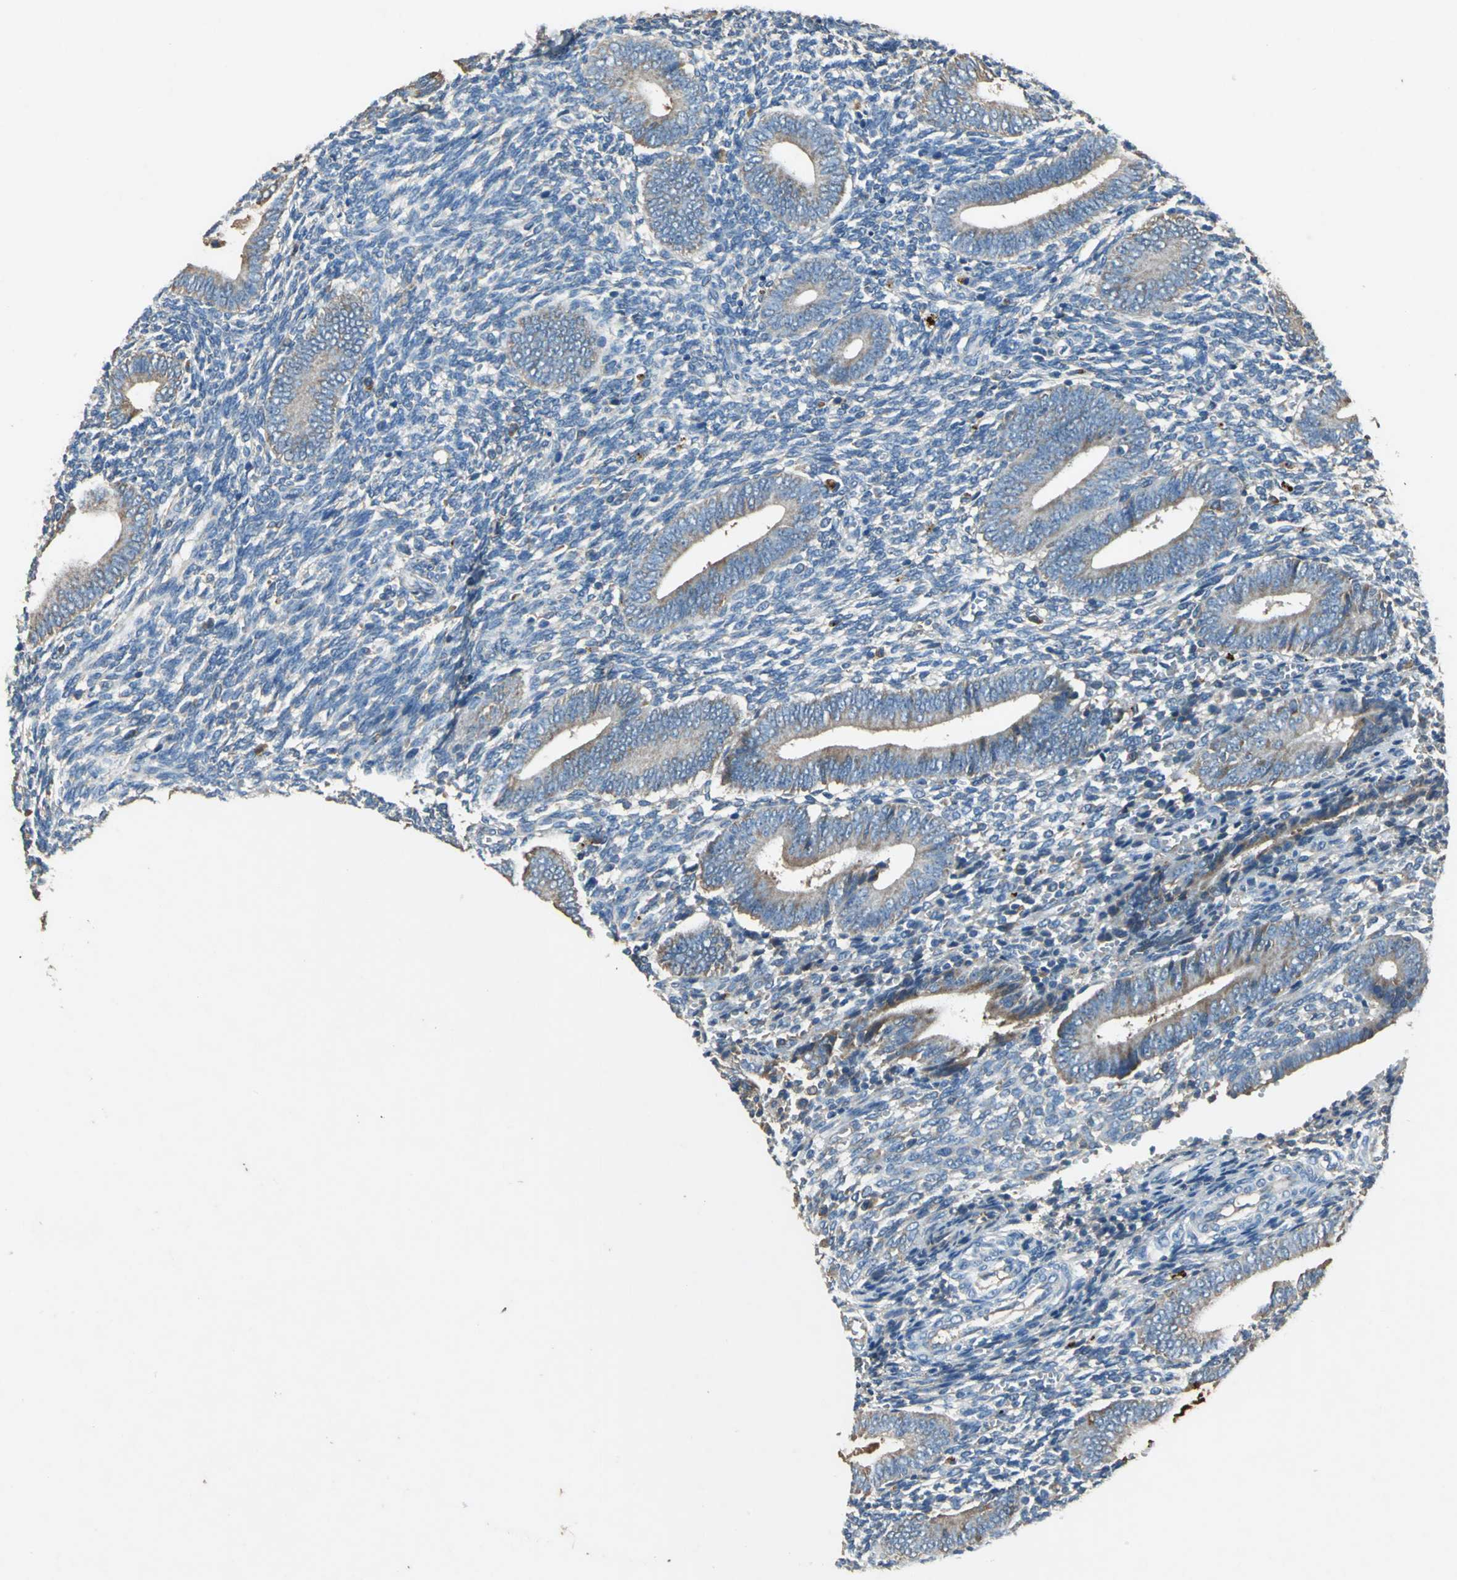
{"staining": {"intensity": "moderate", "quantity": "<25%", "location": "cytoplasmic/membranous"}, "tissue": "endometrium", "cell_type": "Cells in endometrial stroma", "image_type": "normal", "snomed": [{"axis": "morphology", "description": "Normal tissue, NOS"}, {"axis": "topography", "description": "Uterus"}, {"axis": "topography", "description": "Endometrium"}], "caption": "Protein expression analysis of unremarkable endometrium displays moderate cytoplasmic/membranous positivity in about <25% of cells in endometrial stroma. The staining was performed using DAB, with brown indicating positive protein expression. Nuclei are stained blue with hematoxylin.", "gene": "HEPH", "patient": {"sex": "female", "age": 33}}